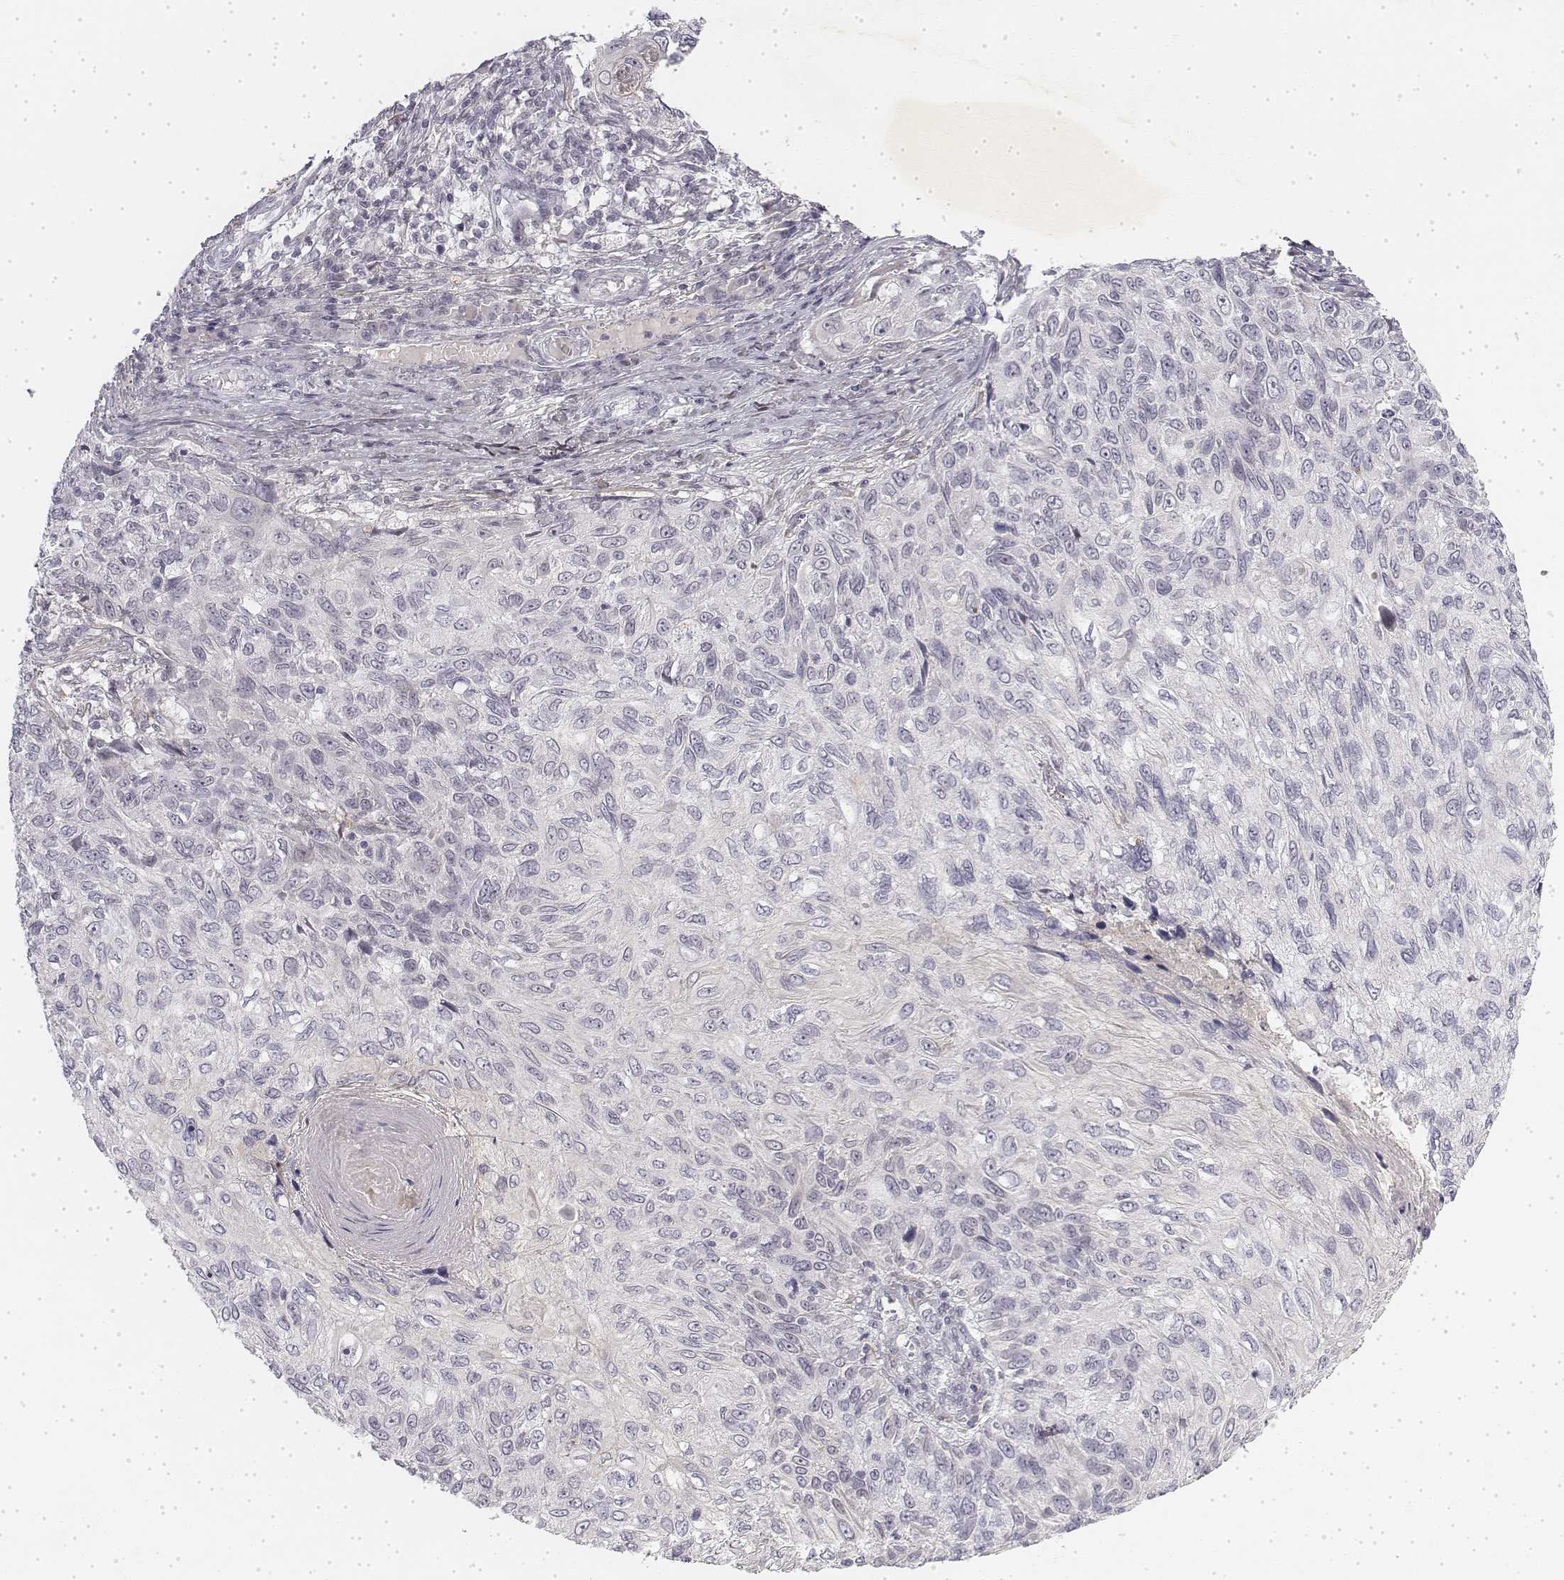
{"staining": {"intensity": "negative", "quantity": "none", "location": "none"}, "tissue": "skin cancer", "cell_type": "Tumor cells", "image_type": "cancer", "snomed": [{"axis": "morphology", "description": "Squamous cell carcinoma, NOS"}, {"axis": "topography", "description": "Skin"}], "caption": "Squamous cell carcinoma (skin) was stained to show a protein in brown. There is no significant expression in tumor cells.", "gene": "KRT84", "patient": {"sex": "male", "age": 92}}